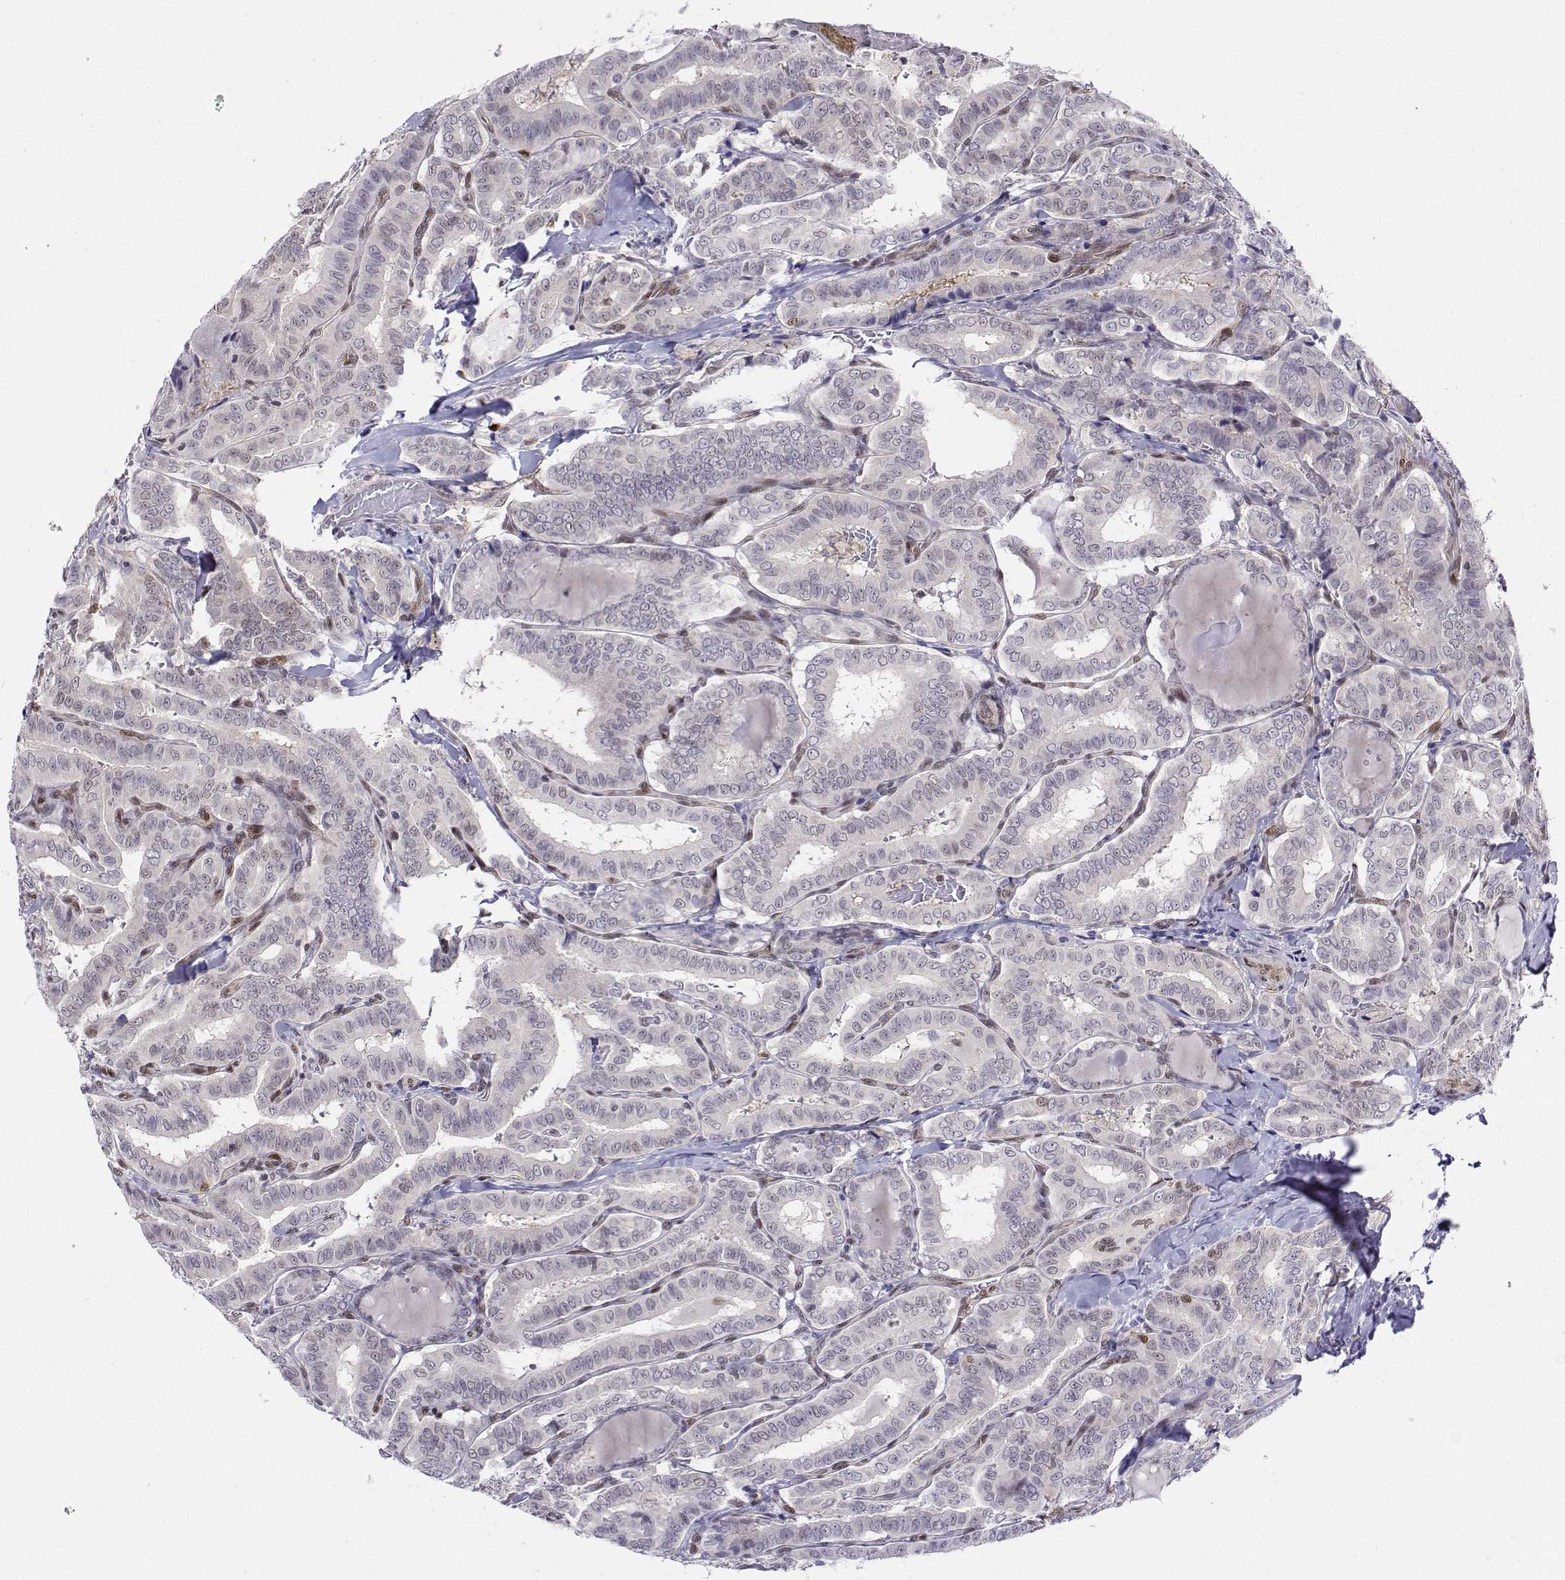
{"staining": {"intensity": "negative", "quantity": "none", "location": "none"}, "tissue": "thyroid cancer", "cell_type": "Tumor cells", "image_type": "cancer", "snomed": [{"axis": "morphology", "description": "Papillary adenocarcinoma, NOS"}, {"axis": "morphology", "description": "Papillary adenoma metastatic"}, {"axis": "topography", "description": "Thyroid gland"}], "caption": "Papillary adenoma metastatic (thyroid) was stained to show a protein in brown. There is no significant positivity in tumor cells. (DAB immunohistochemistry, high magnification).", "gene": "ERF", "patient": {"sex": "female", "age": 50}}